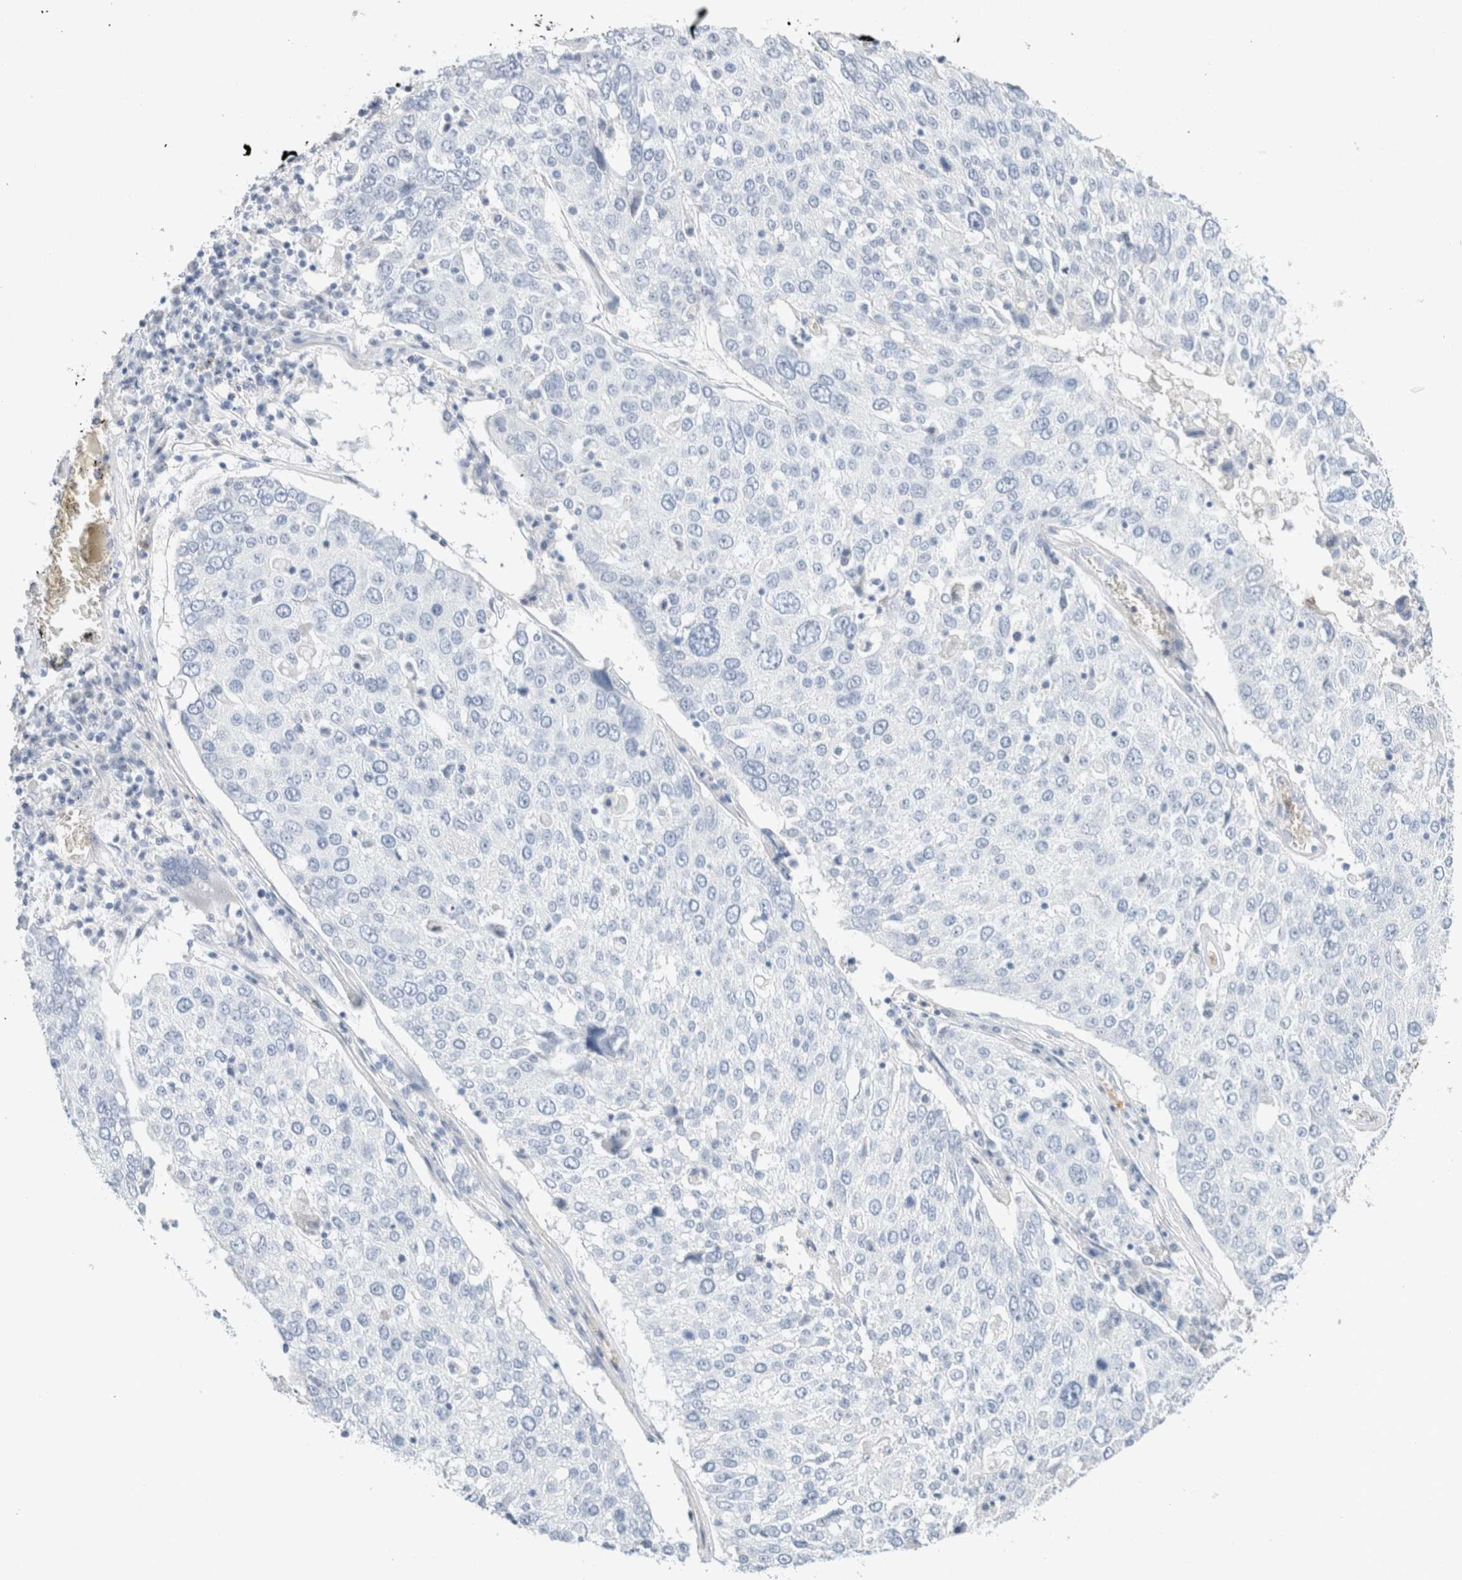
{"staining": {"intensity": "negative", "quantity": "none", "location": "none"}, "tissue": "lung cancer", "cell_type": "Tumor cells", "image_type": "cancer", "snomed": [{"axis": "morphology", "description": "Squamous cell carcinoma, NOS"}, {"axis": "topography", "description": "Lung"}], "caption": "IHC photomicrograph of neoplastic tissue: lung squamous cell carcinoma stained with DAB reveals no significant protein expression in tumor cells.", "gene": "ARG1", "patient": {"sex": "male", "age": 65}}